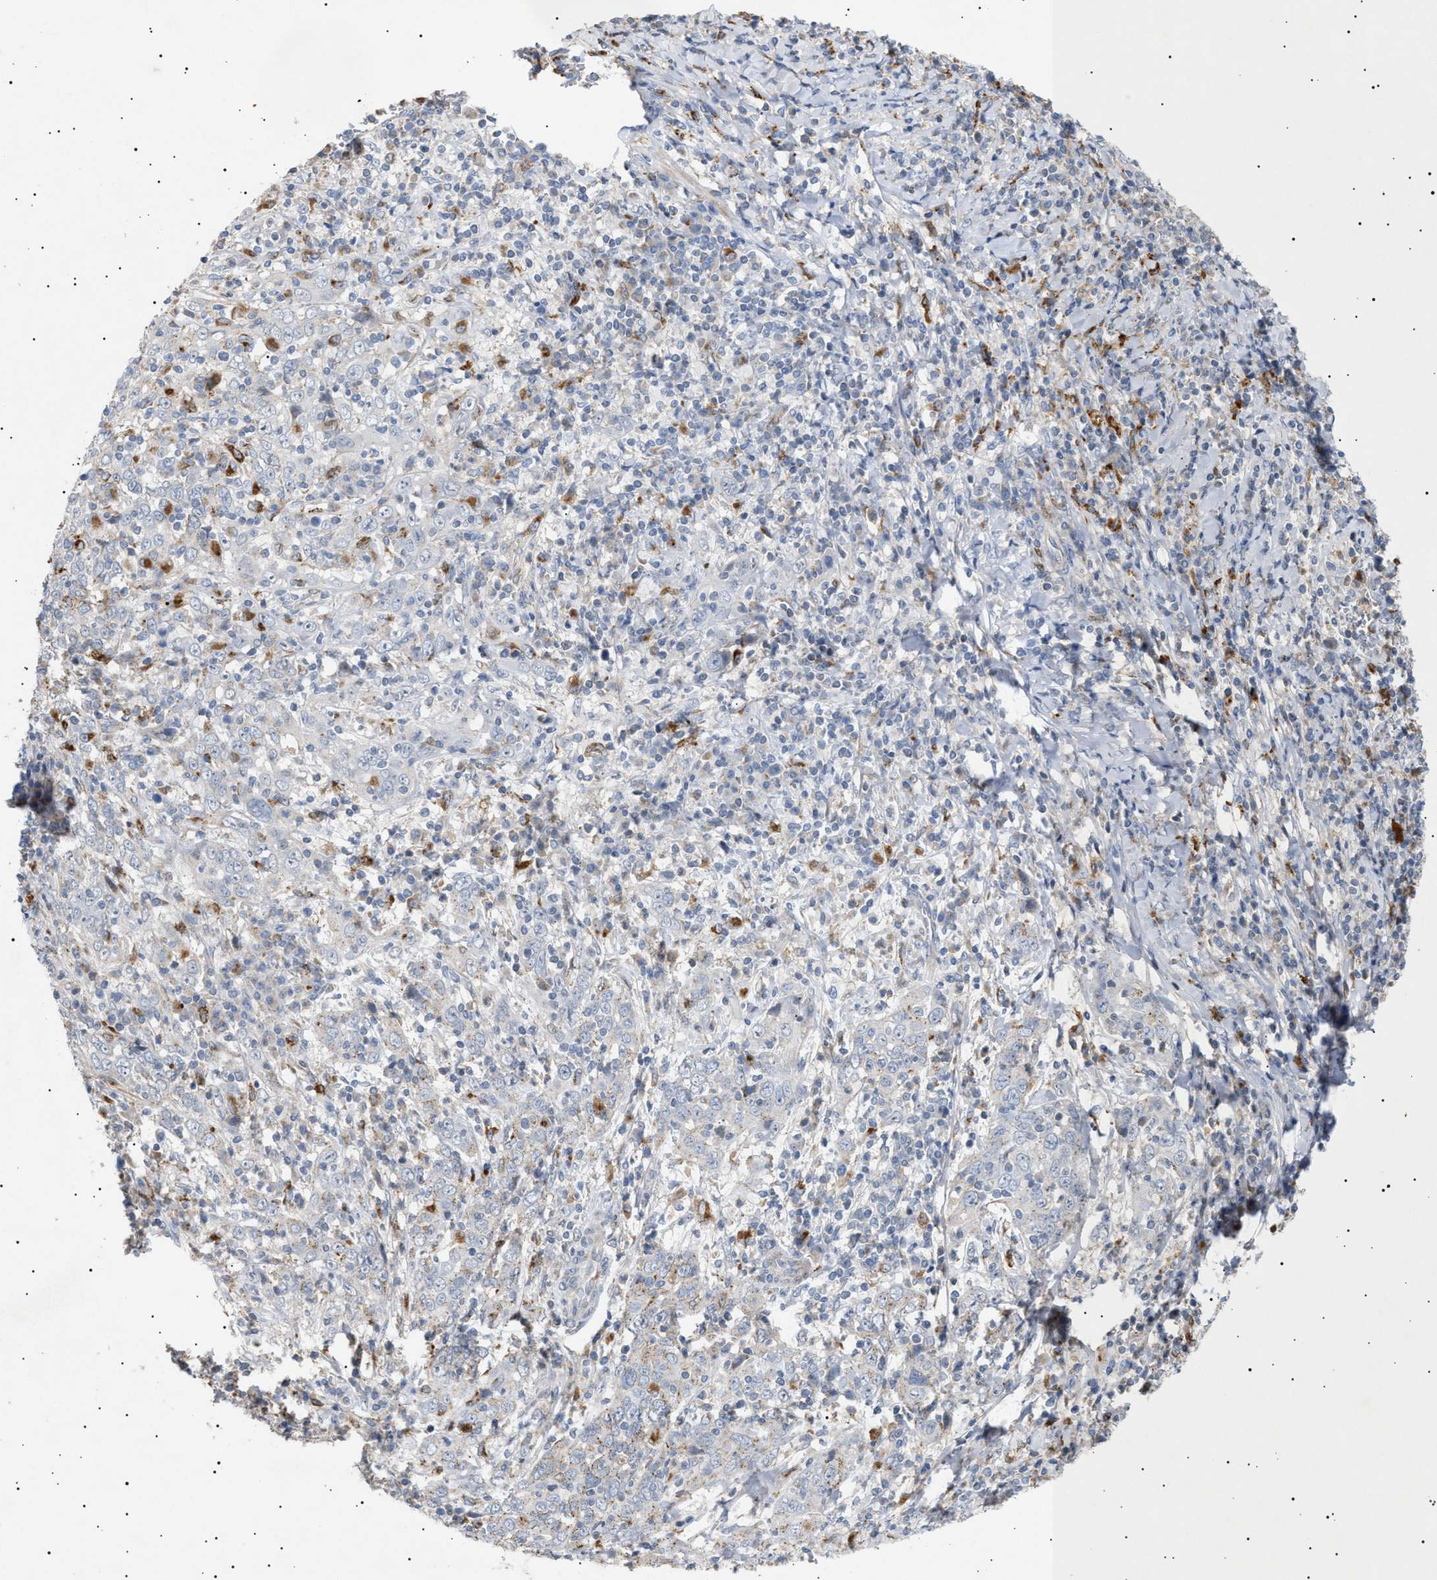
{"staining": {"intensity": "weak", "quantity": "<25%", "location": "cytoplasmic/membranous"}, "tissue": "cervical cancer", "cell_type": "Tumor cells", "image_type": "cancer", "snomed": [{"axis": "morphology", "description": "Squamous cell carcinoma, NOS"}, {"axis": "topography", "description": "Cervix"}], "caption": "High power microscopy image of an IHC micrograph of squamous cell carcinoma (cervical), revealing no significant positivity in tumor cells.", "gene": "SIRT5", "patient": {"sex": "female", "age": 46}}